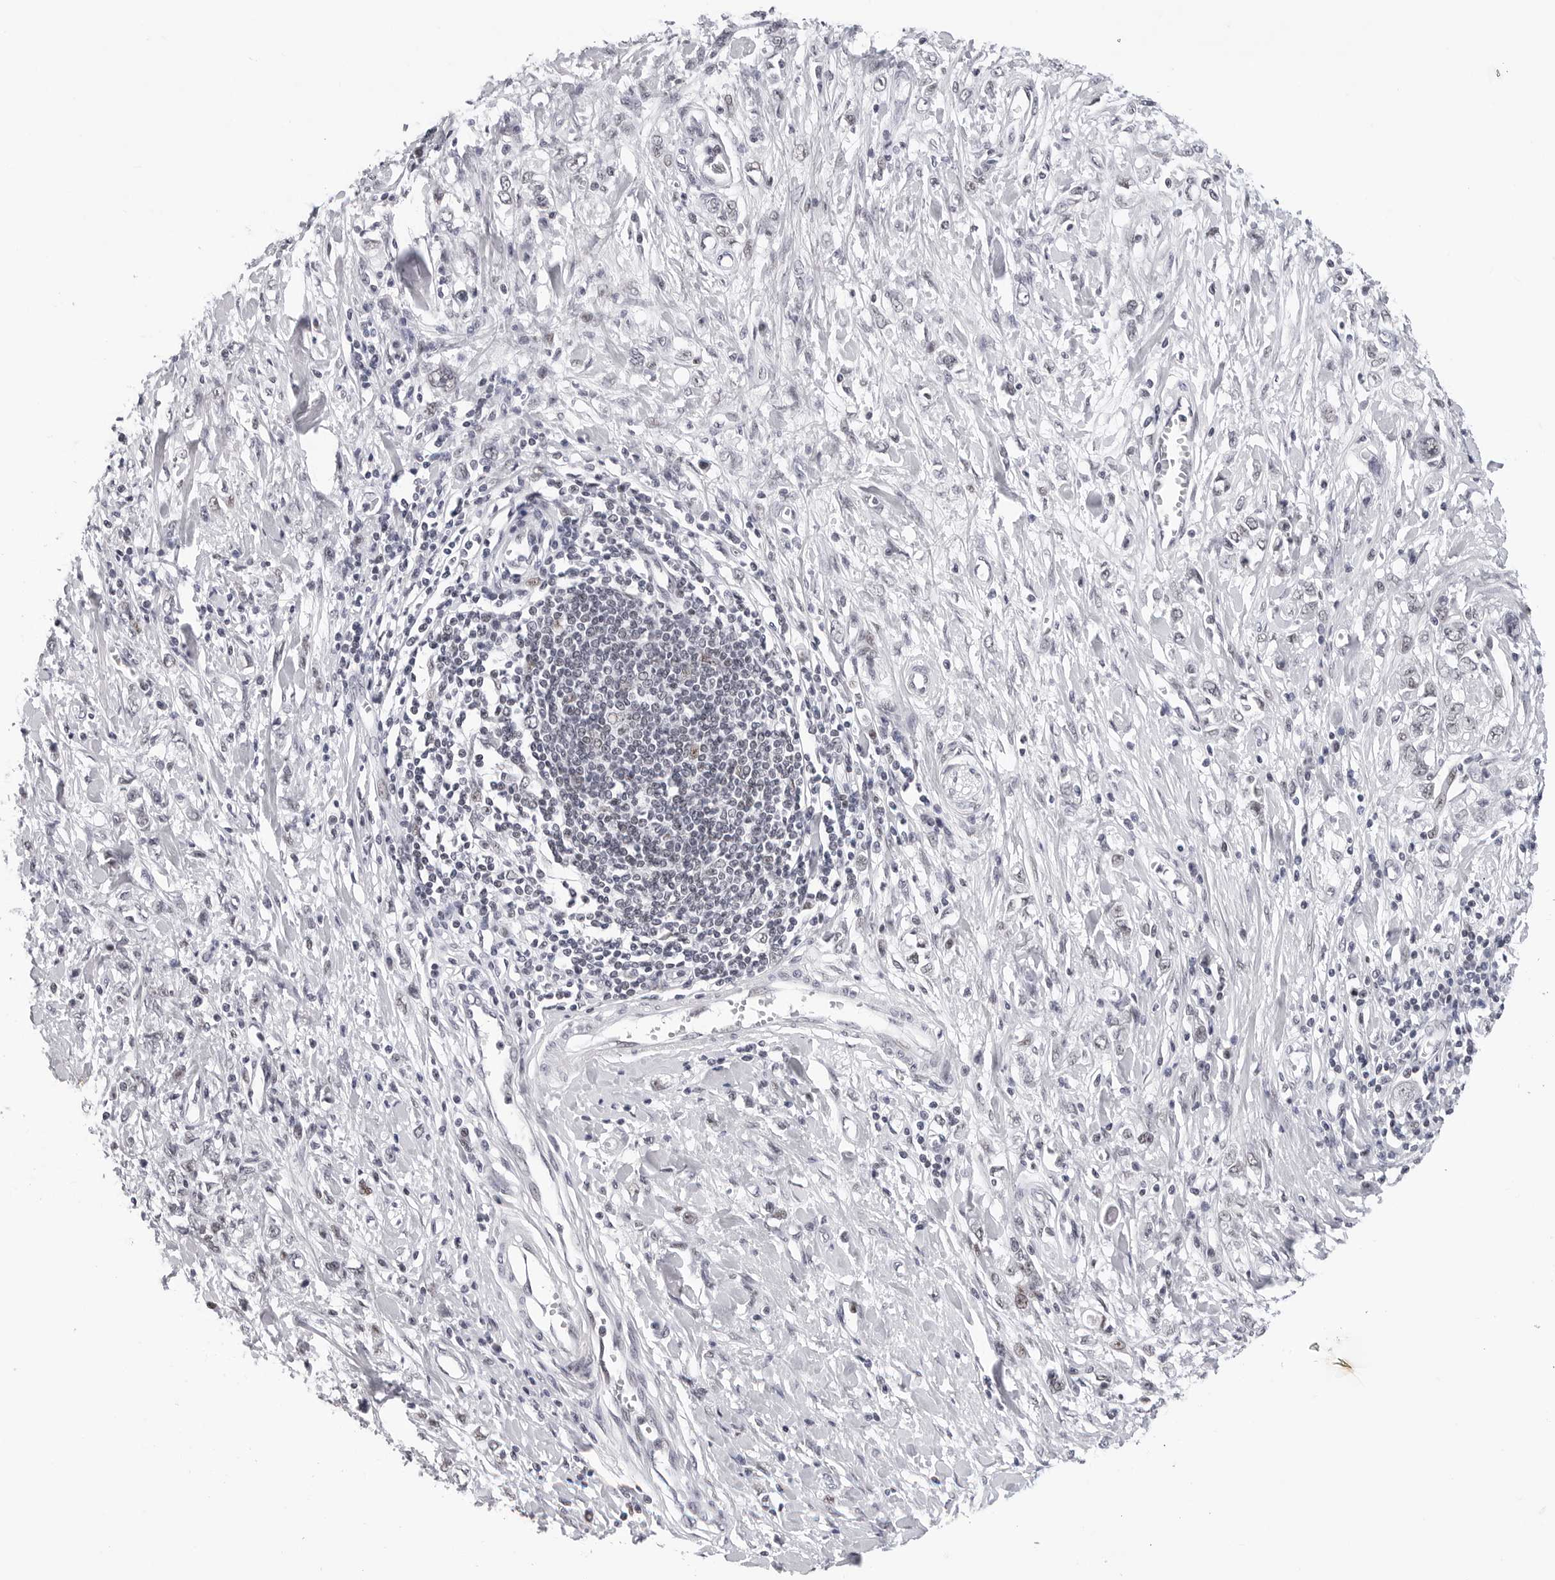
{"staining": {"intensity": "negative", "quantity": "none", "location": "none"}, "tissue": "stomach cancer", "cell_type": "Tumor cells", "image_type": "cancer", "snomed": [{"axis": "morphology", "description": "Adenocarcinoma, NOS"}, {"axis": "topography", "description": "Stomach"}], "caption": "Immunohistochemistry of stomach adenocarcinoma displays no staining in tumor cells.", "gene": "SF3B4", "patient": {"sex": "female", "age": 76}}